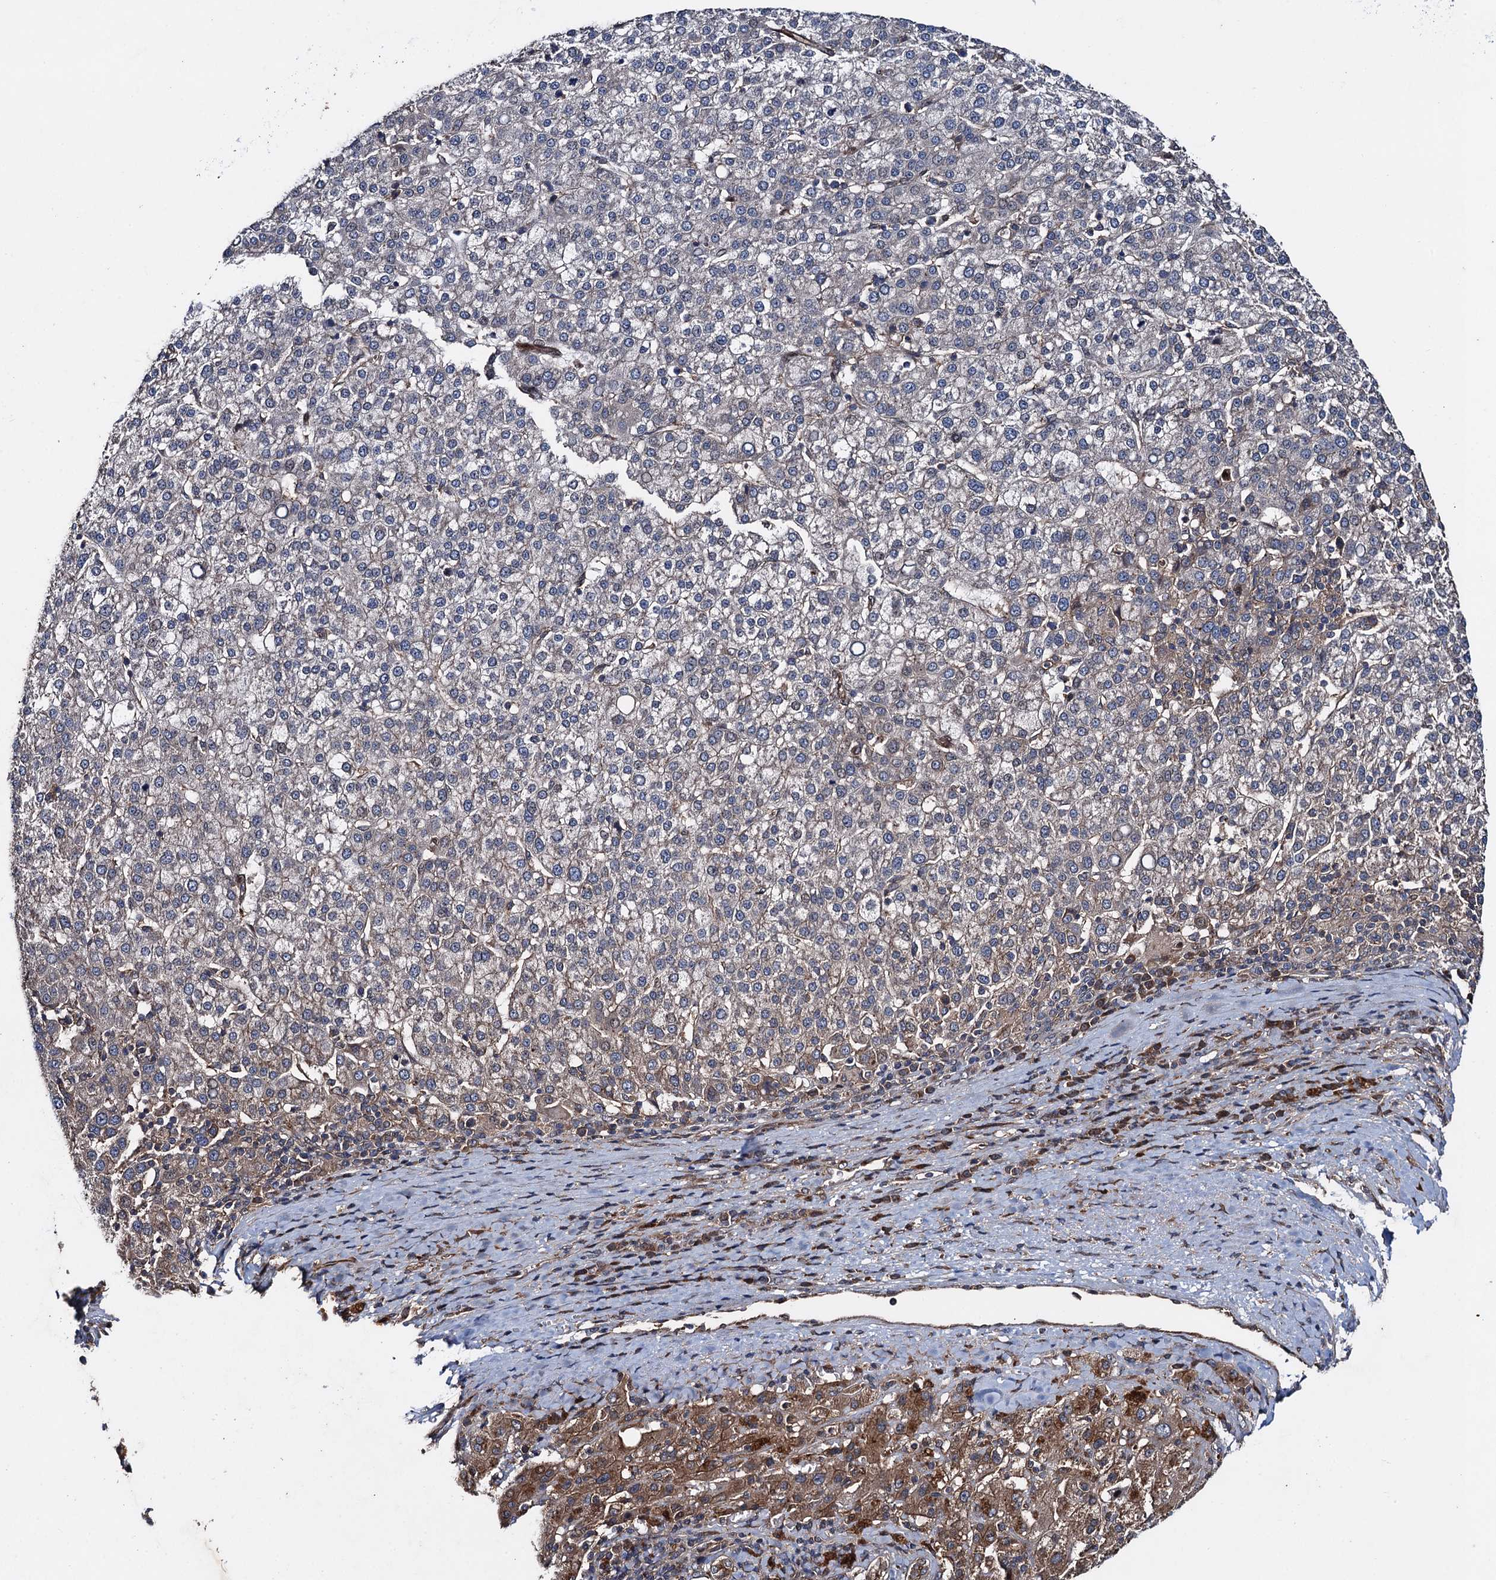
{"staining": {"intensity": "weak", "quantity": "<25%", "location": "cytoplasmic/membranous"}, "tissue": "liver cancer", "cell_type": "Tumor cells", "image_type": "cancer", "snomed": [{"axis": "morphology", "description": "Carcinoma, Hepatocellular, NOS"}, {"axis": "topography", "description": "Liver"}], "caption": "Immunohistochemical staining of hepatocellular carcinoma (liver) reveals no significant positivity in tumor cells. (DAB immunohistochemistry visualized using brightfield microscopy, high magnification).", "gene": "RHOBTB1", "patient": {"sex": "female", "age": 58}}